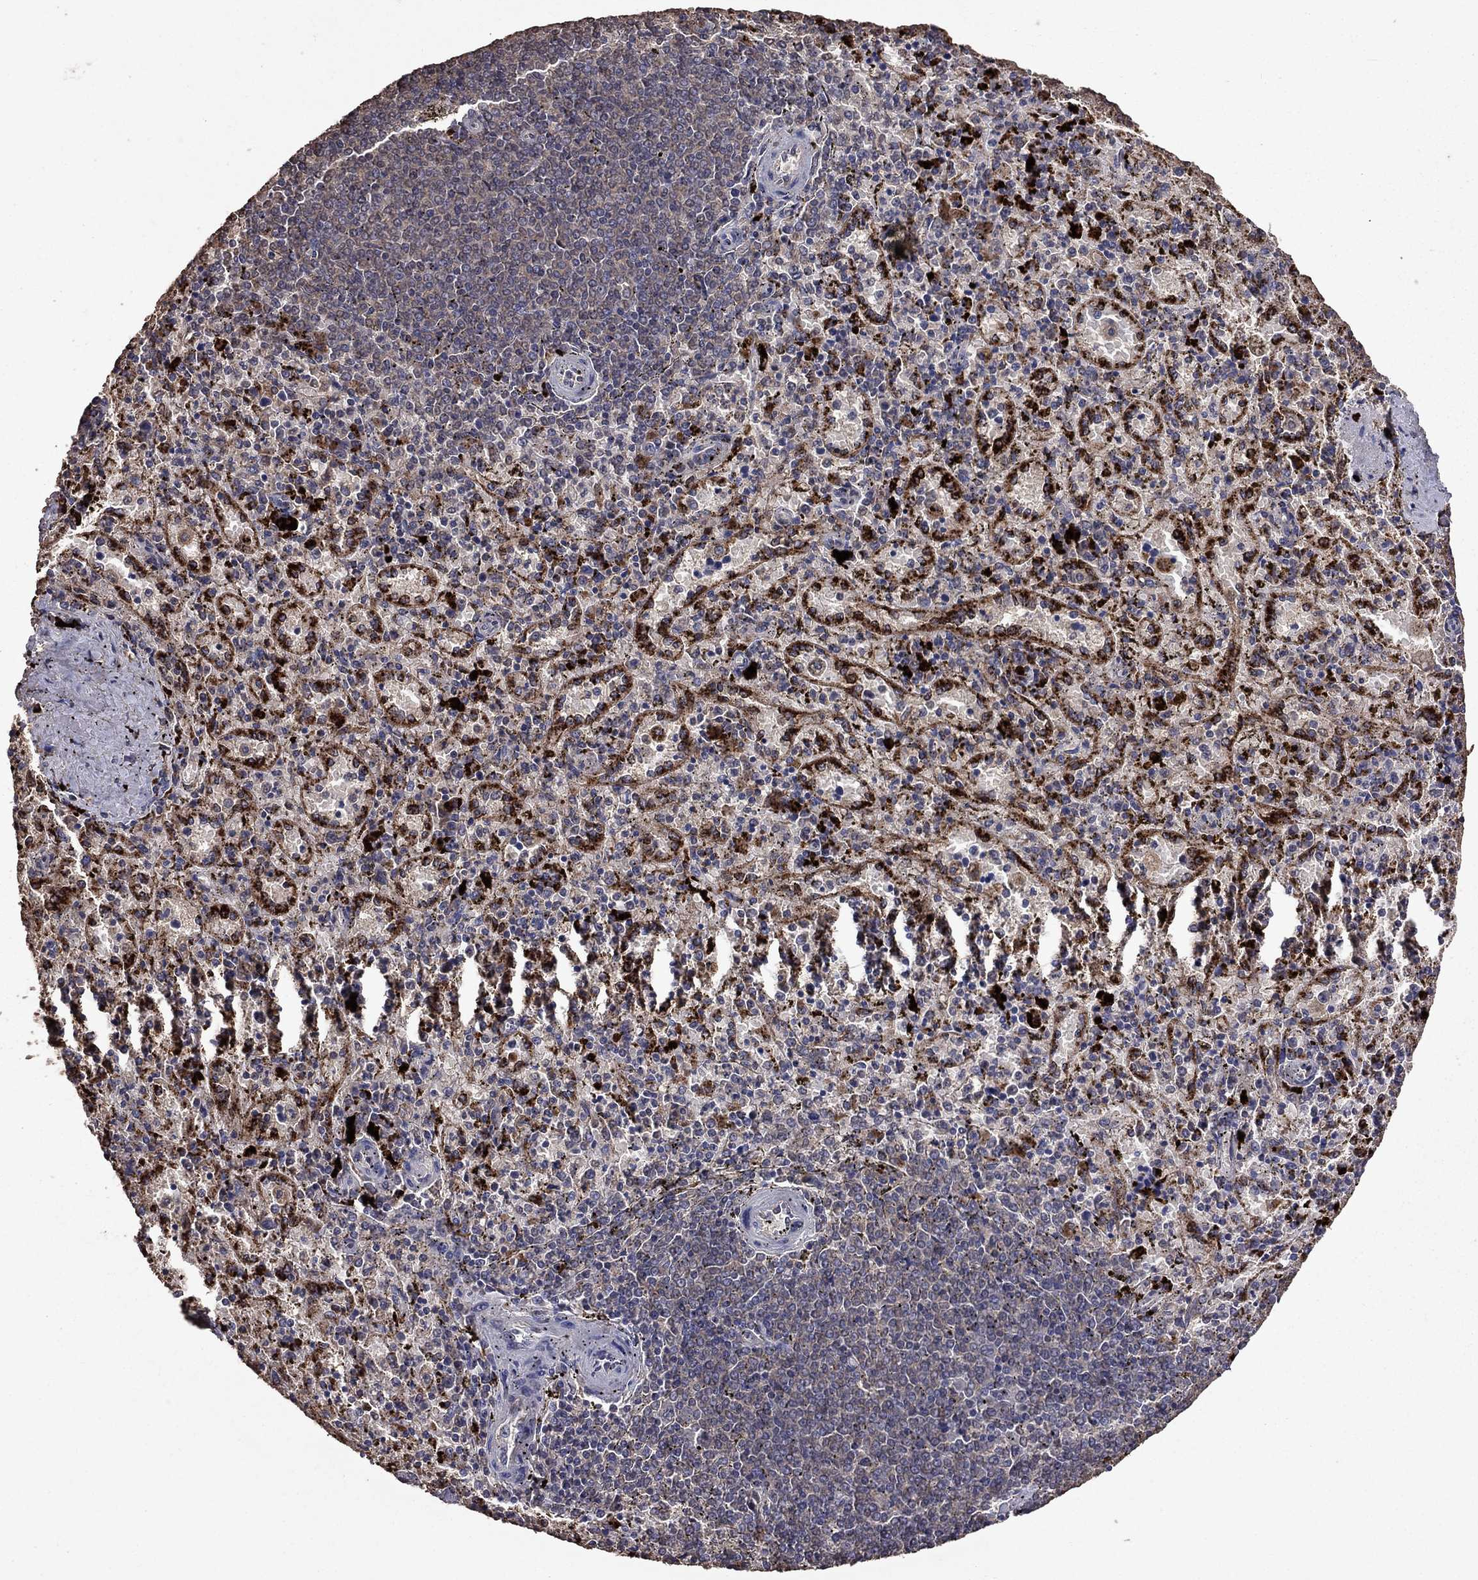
{"staining": {"intensity": "negative", "quantity": "none", "location": "none"}, "tissue": "spleen", "cell_type": "Cells in red pulp", "image_type": "normal", "snomed": [{"axis": "morphology", "description": "Normal tissue, NOS"}, {"axis": "topography", "description": "Spleen"}], "caption": "The micrograph displays no significant positivity in cells in red pulp of spleen. (DAB IHC with hematoxylin counter stain).", "gene": "SERPINA5", "patient": {"sex": "female", "age": 50}}